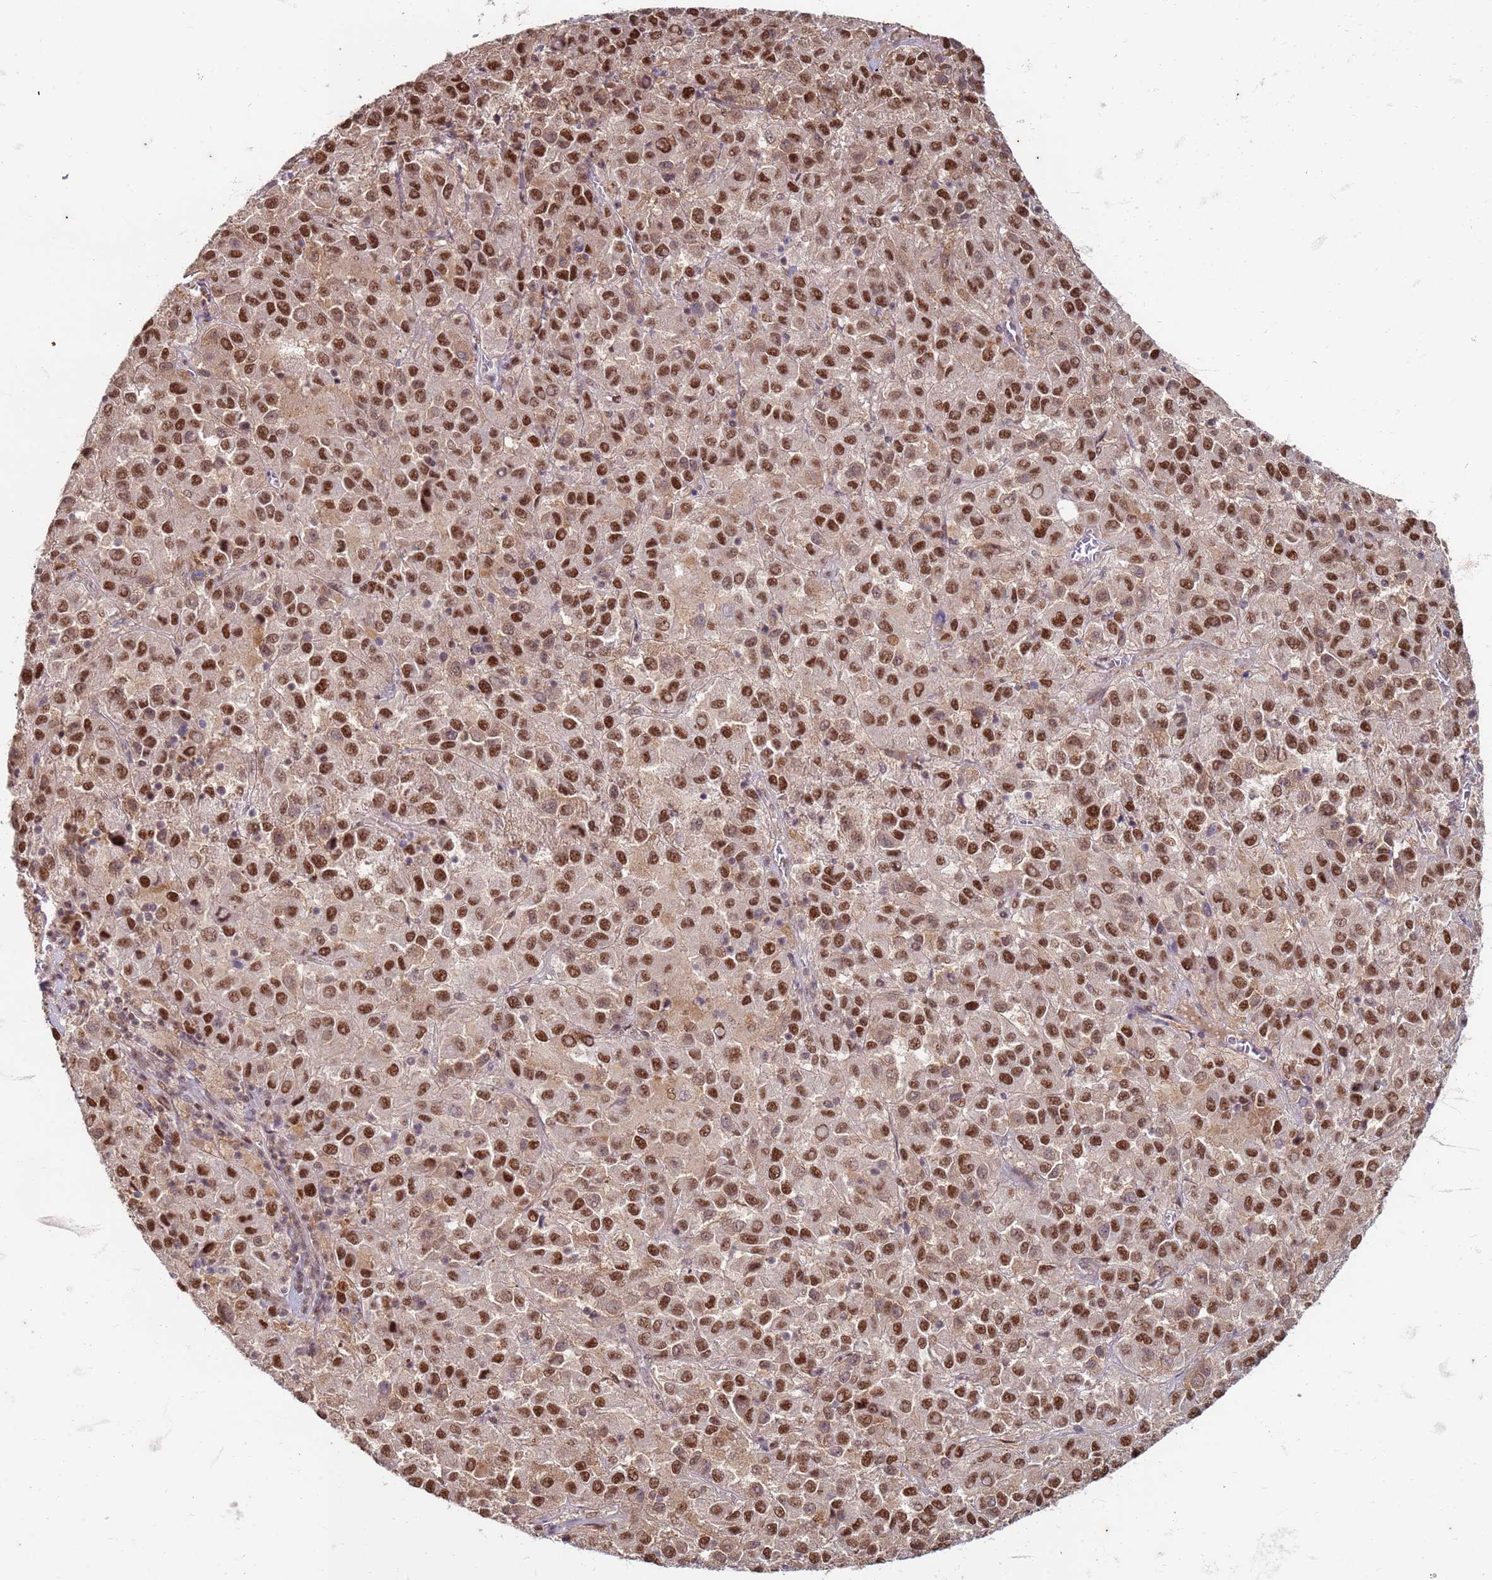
{"staining": {"intensity": "strong", "quantity": ">75%", "location": "nuclear"}, "tissue": "melanoma", "cell_type": "Tumor cells", "image_type": "cancer", "snomed": [{"axis": "morphology", "description": "Malignant melanoma, Metastatic site"}, {"axis": "topography", "description": "Lung"}], "caption": "Melanoma tissue reveals strong nuclear staining in approximately >75% of tumor cells", "gene": "TRMT6", "patient": {"sex": "male", "age": 64}}